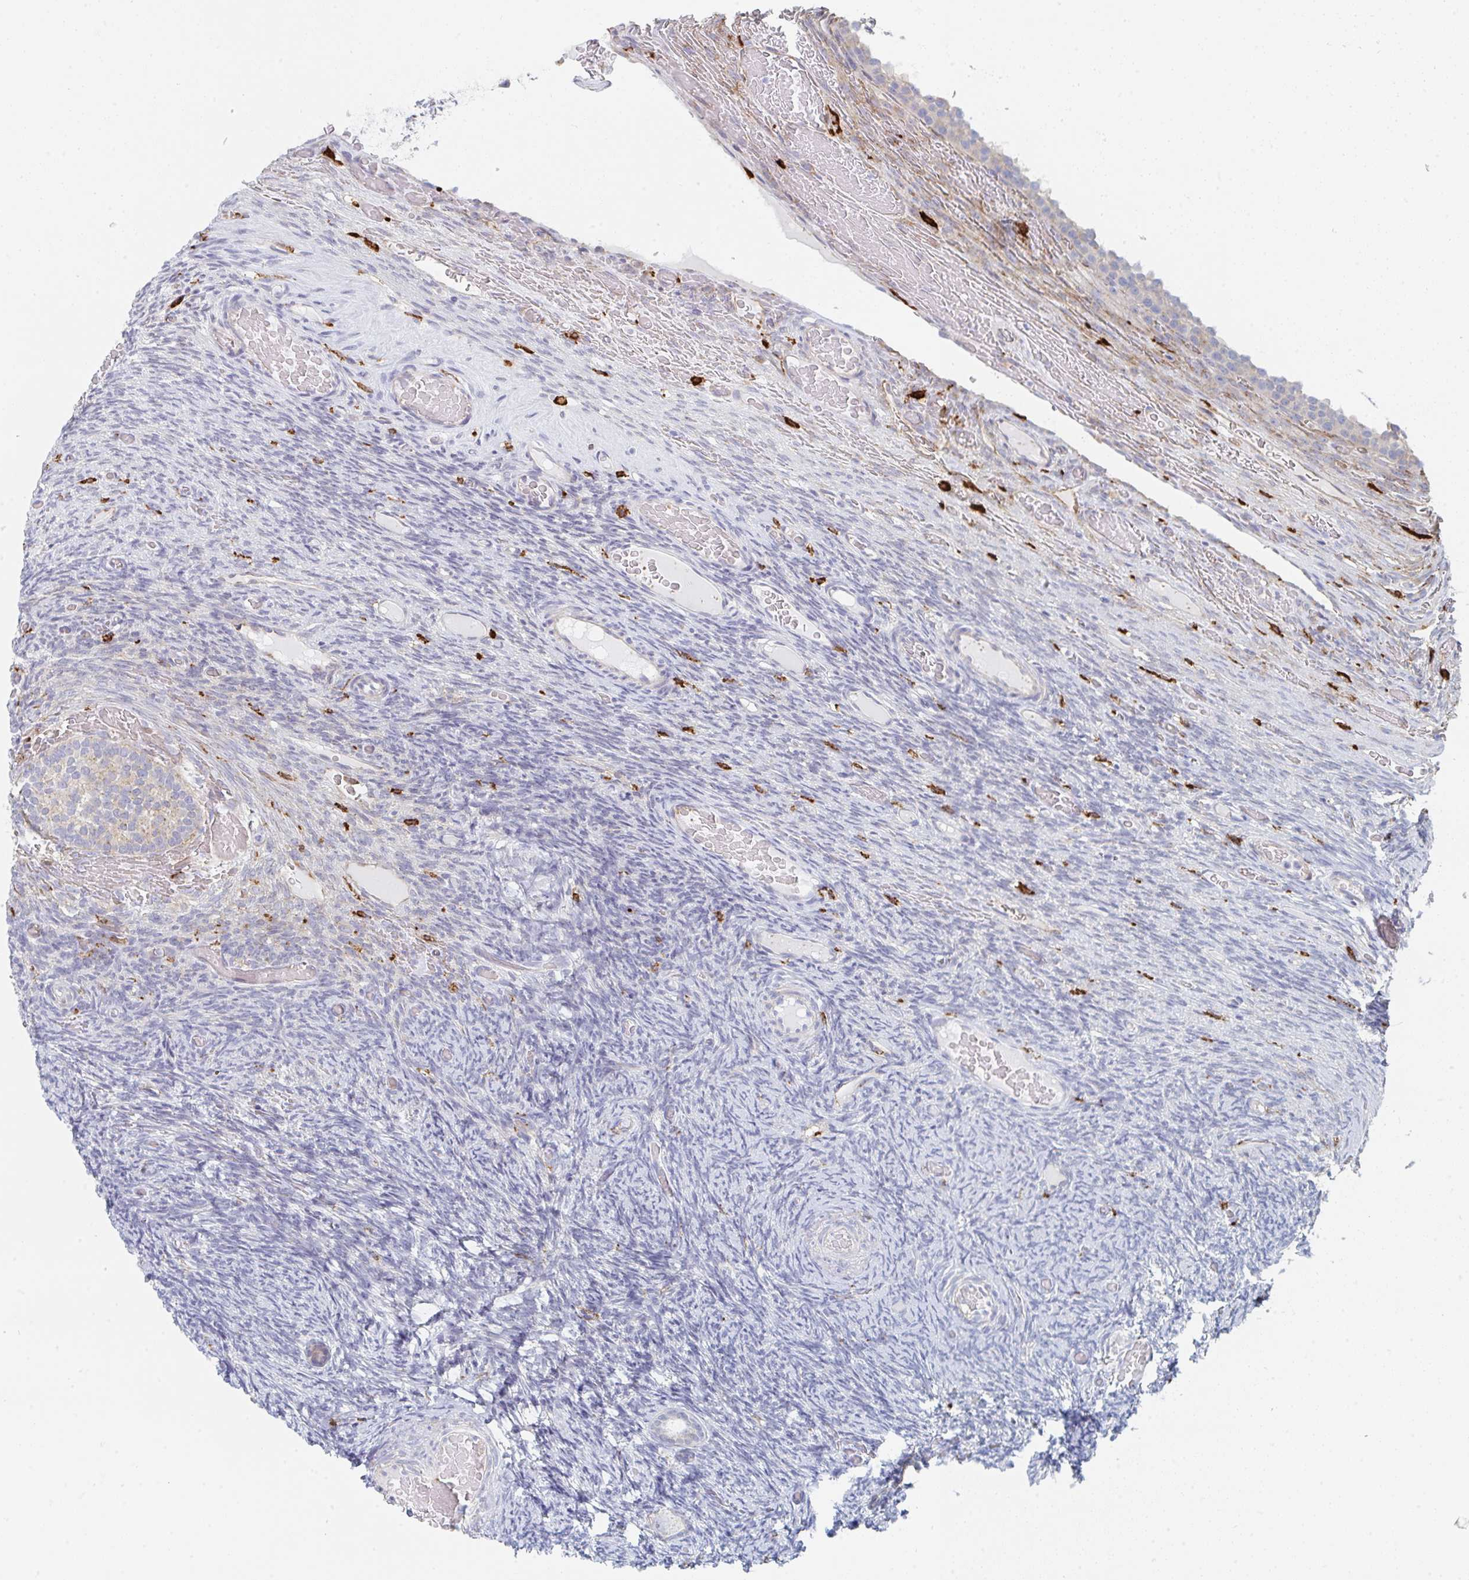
{"staining": {"intensity": "negative", "quantity": "none", "location": "none"}, "tissue": "ovary", "cell_type": "Follicle cells", "image_type": "normal", "snomed": [{"axis": "morphology", "description": "Normal tissue, NOS"}, {"axis": "topography", "description": "Ovary"}], "caption": "Immunohistochemical staining of normal ovary shows no significant staining in follicle cells. (Stains: DAB (3,3'-diaminobenzidine) IHC with hematoxylin counter stain, Microscopy: brightfield microscopy at high magnification).", "gene": "DAB2", "patient": {"sex": "female", "age": 34}}